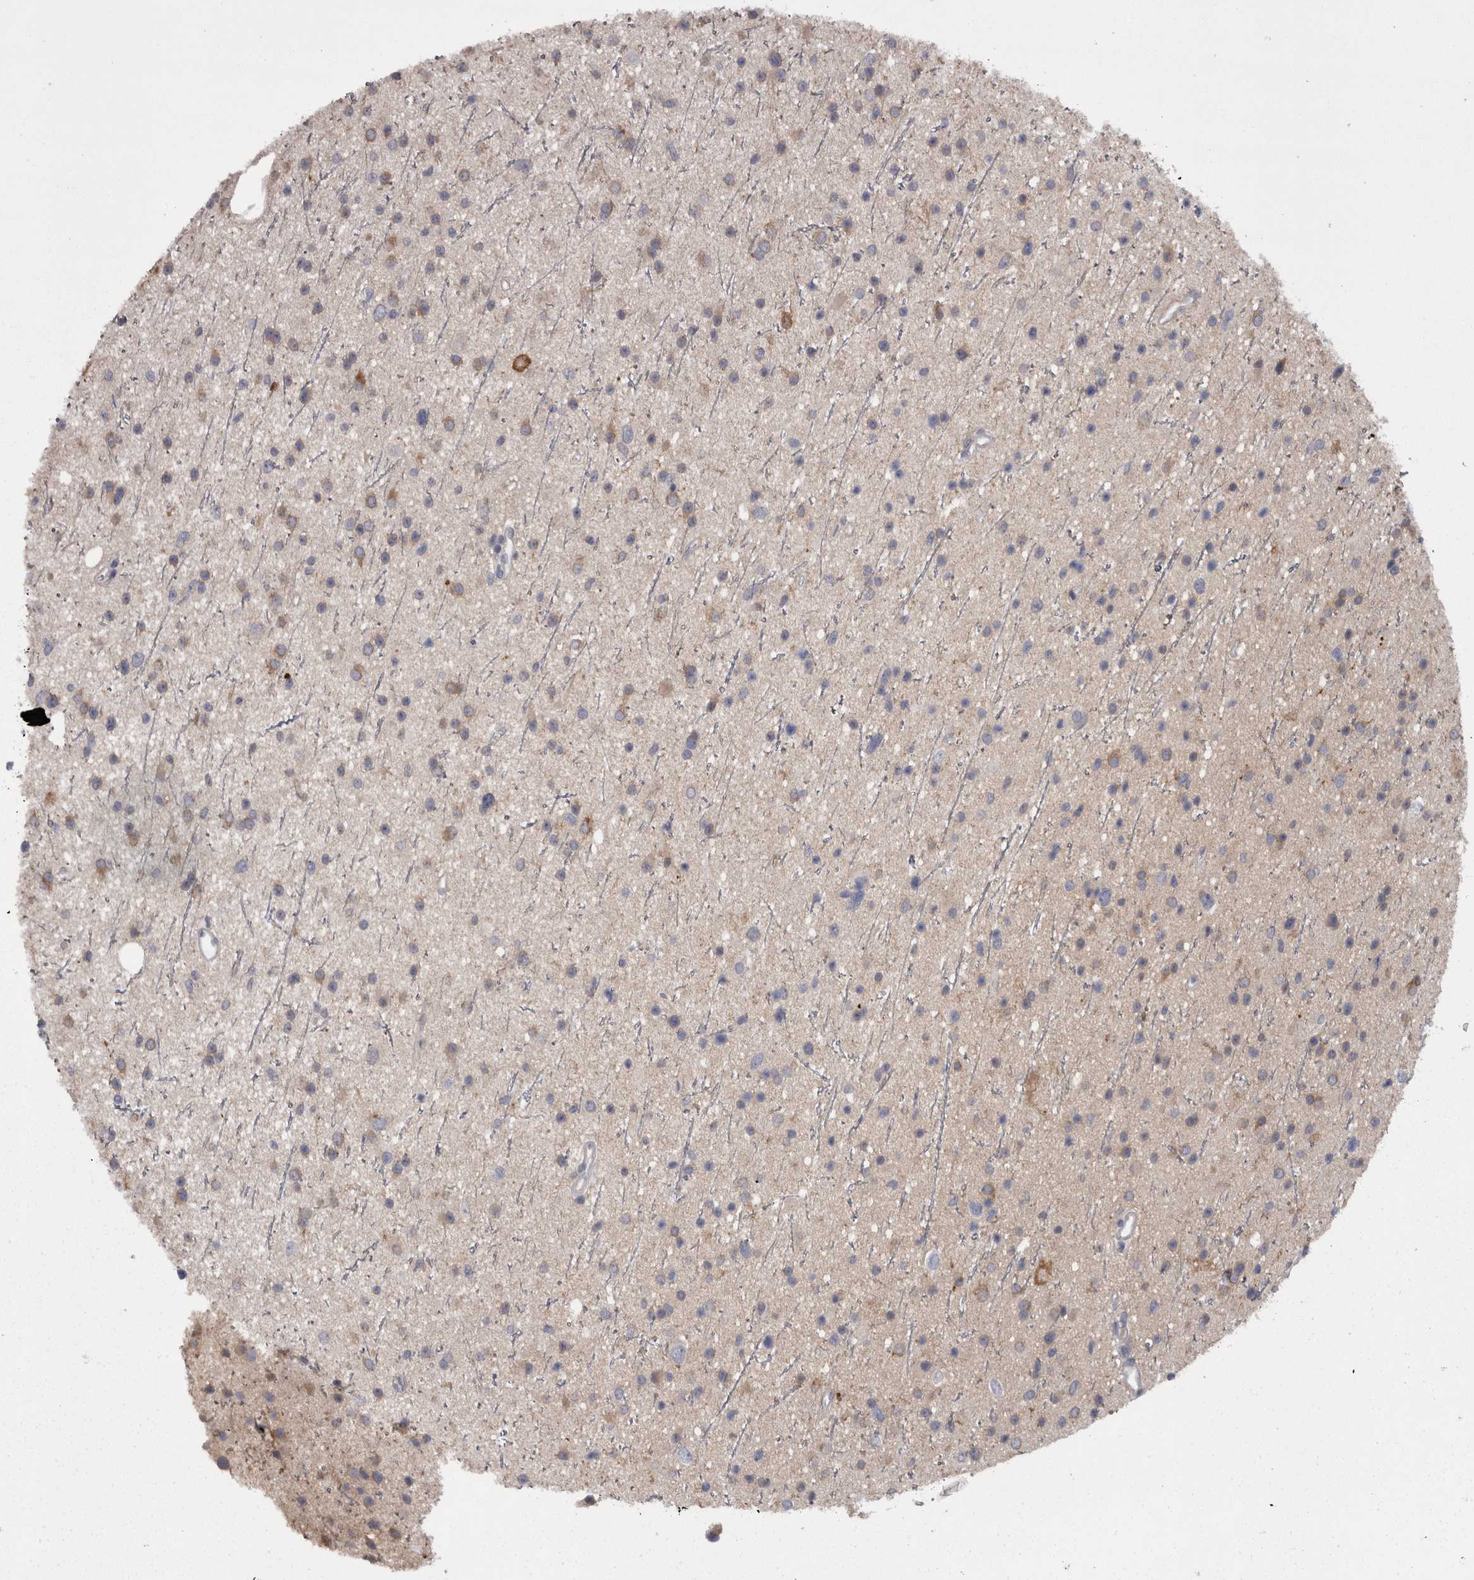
{"staining": {"intensity": "weak", "quantity": "<25%", "location": "cytoplasmic/membranous"}, "tissue": "glioma", "cell_type": "Tumor cells", "image_type": "cancer", "snomed": [{"axis": "morphology", "description": "Glioma, malignant, Low grade"}, {"axis": "topography", "description": "Cerebral cortex"}], "caption": "Immunohistochemistry of human glioma displays no positivity in tumor cells.", "gene": "CAMK2D", "patient": {"sex": "female", "age": 39}}